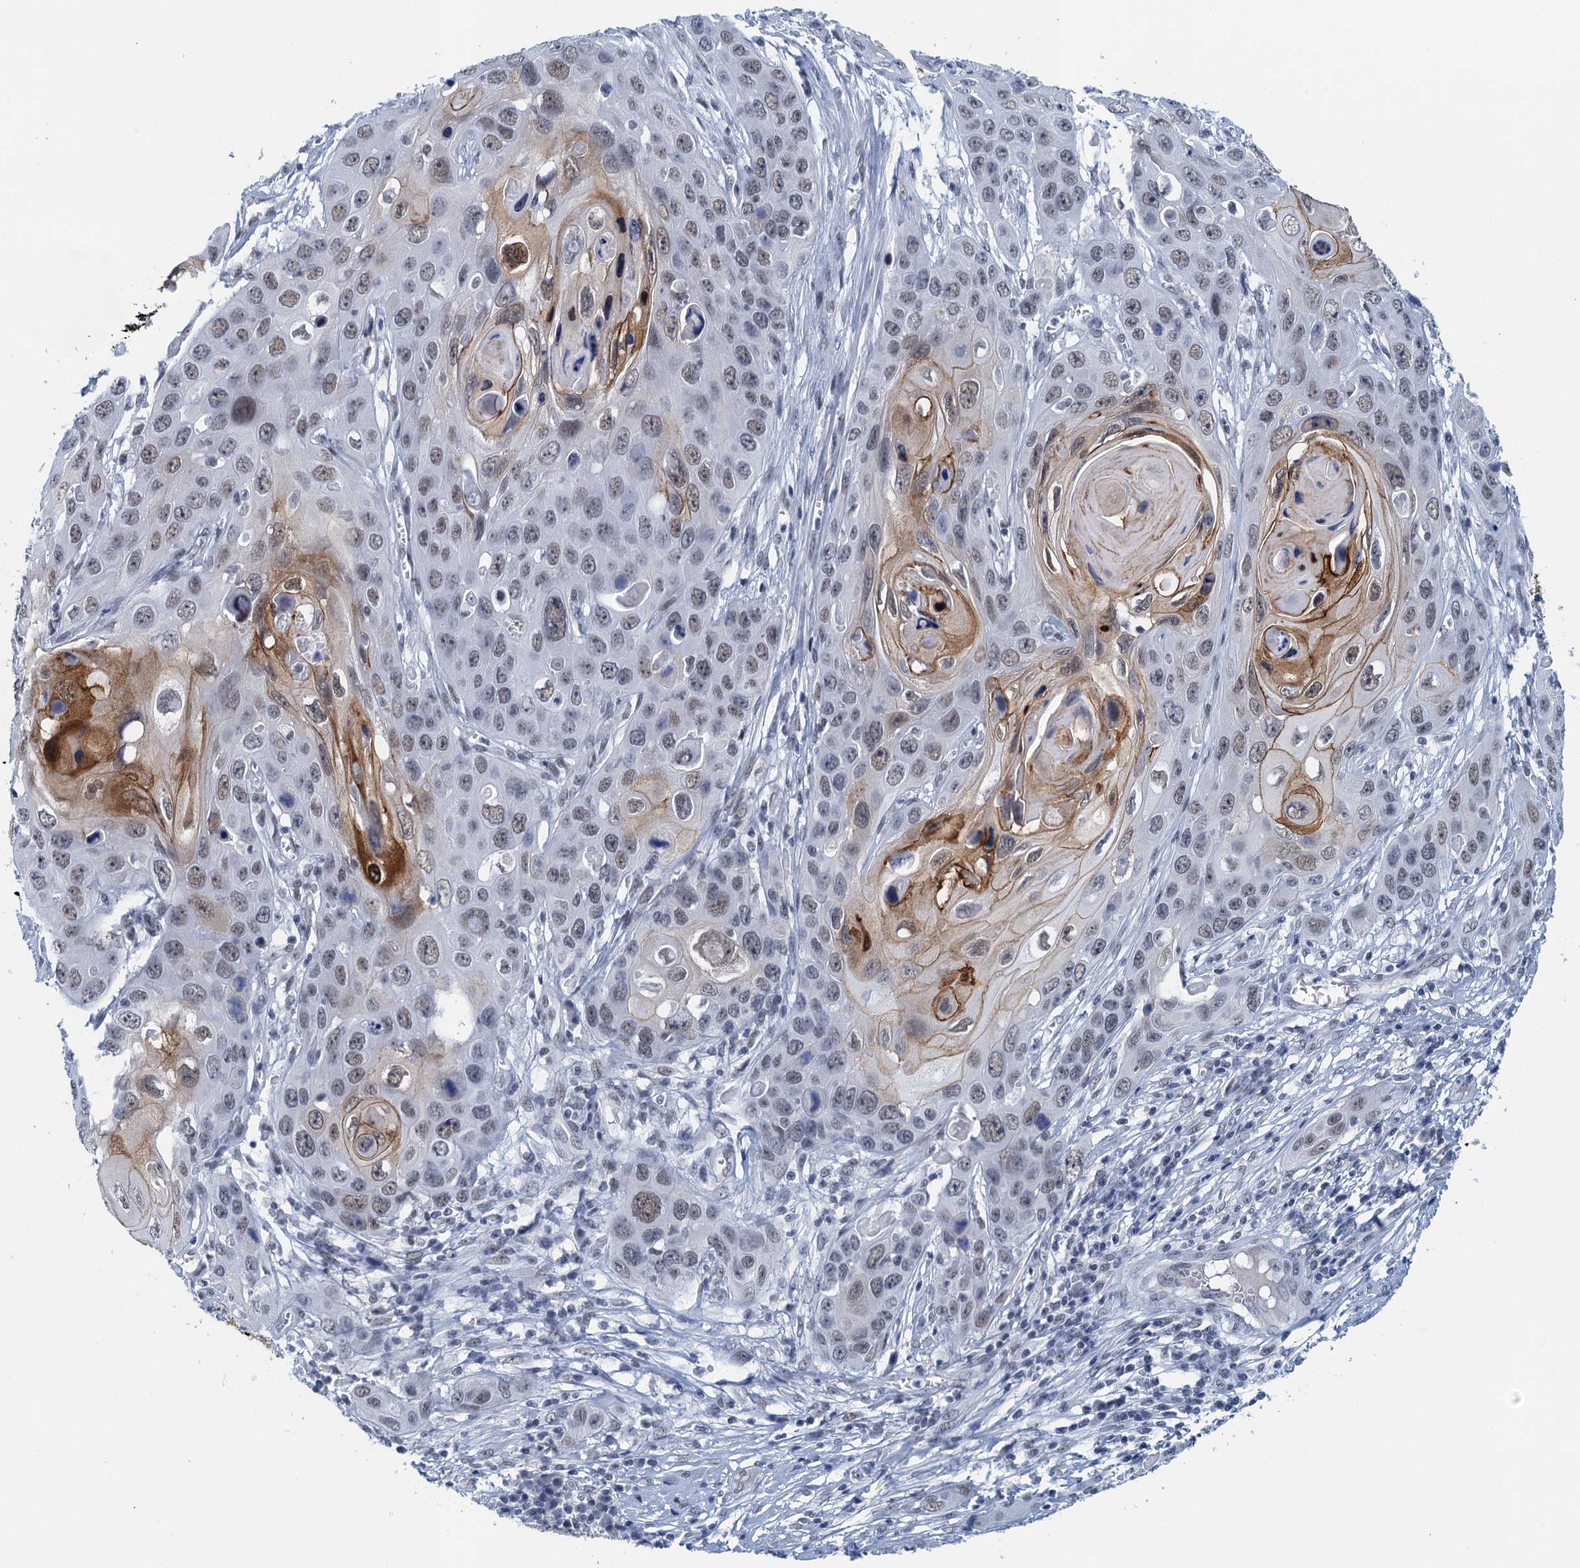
{"staining": {"intensity": "weak", "quantity": "25%-75%", "location": "nuclear"}, "tissue": "skin cancer", "cell_type": "Tumor cells", "image_type": "cancer", "snomed": [{"axis": "morphology", "description": "Squamous cell carcinoma, NOS"}, {"axis": "topography", "description": "Skin"}], "caption": "This histopathology image demonstrates IHC staining of human skin cancer, with low weak nuclear staining in about 25%-75% of tumor cells.", "gene": "EPS8L1", "patient": {"sex": "male", "age": 55}}